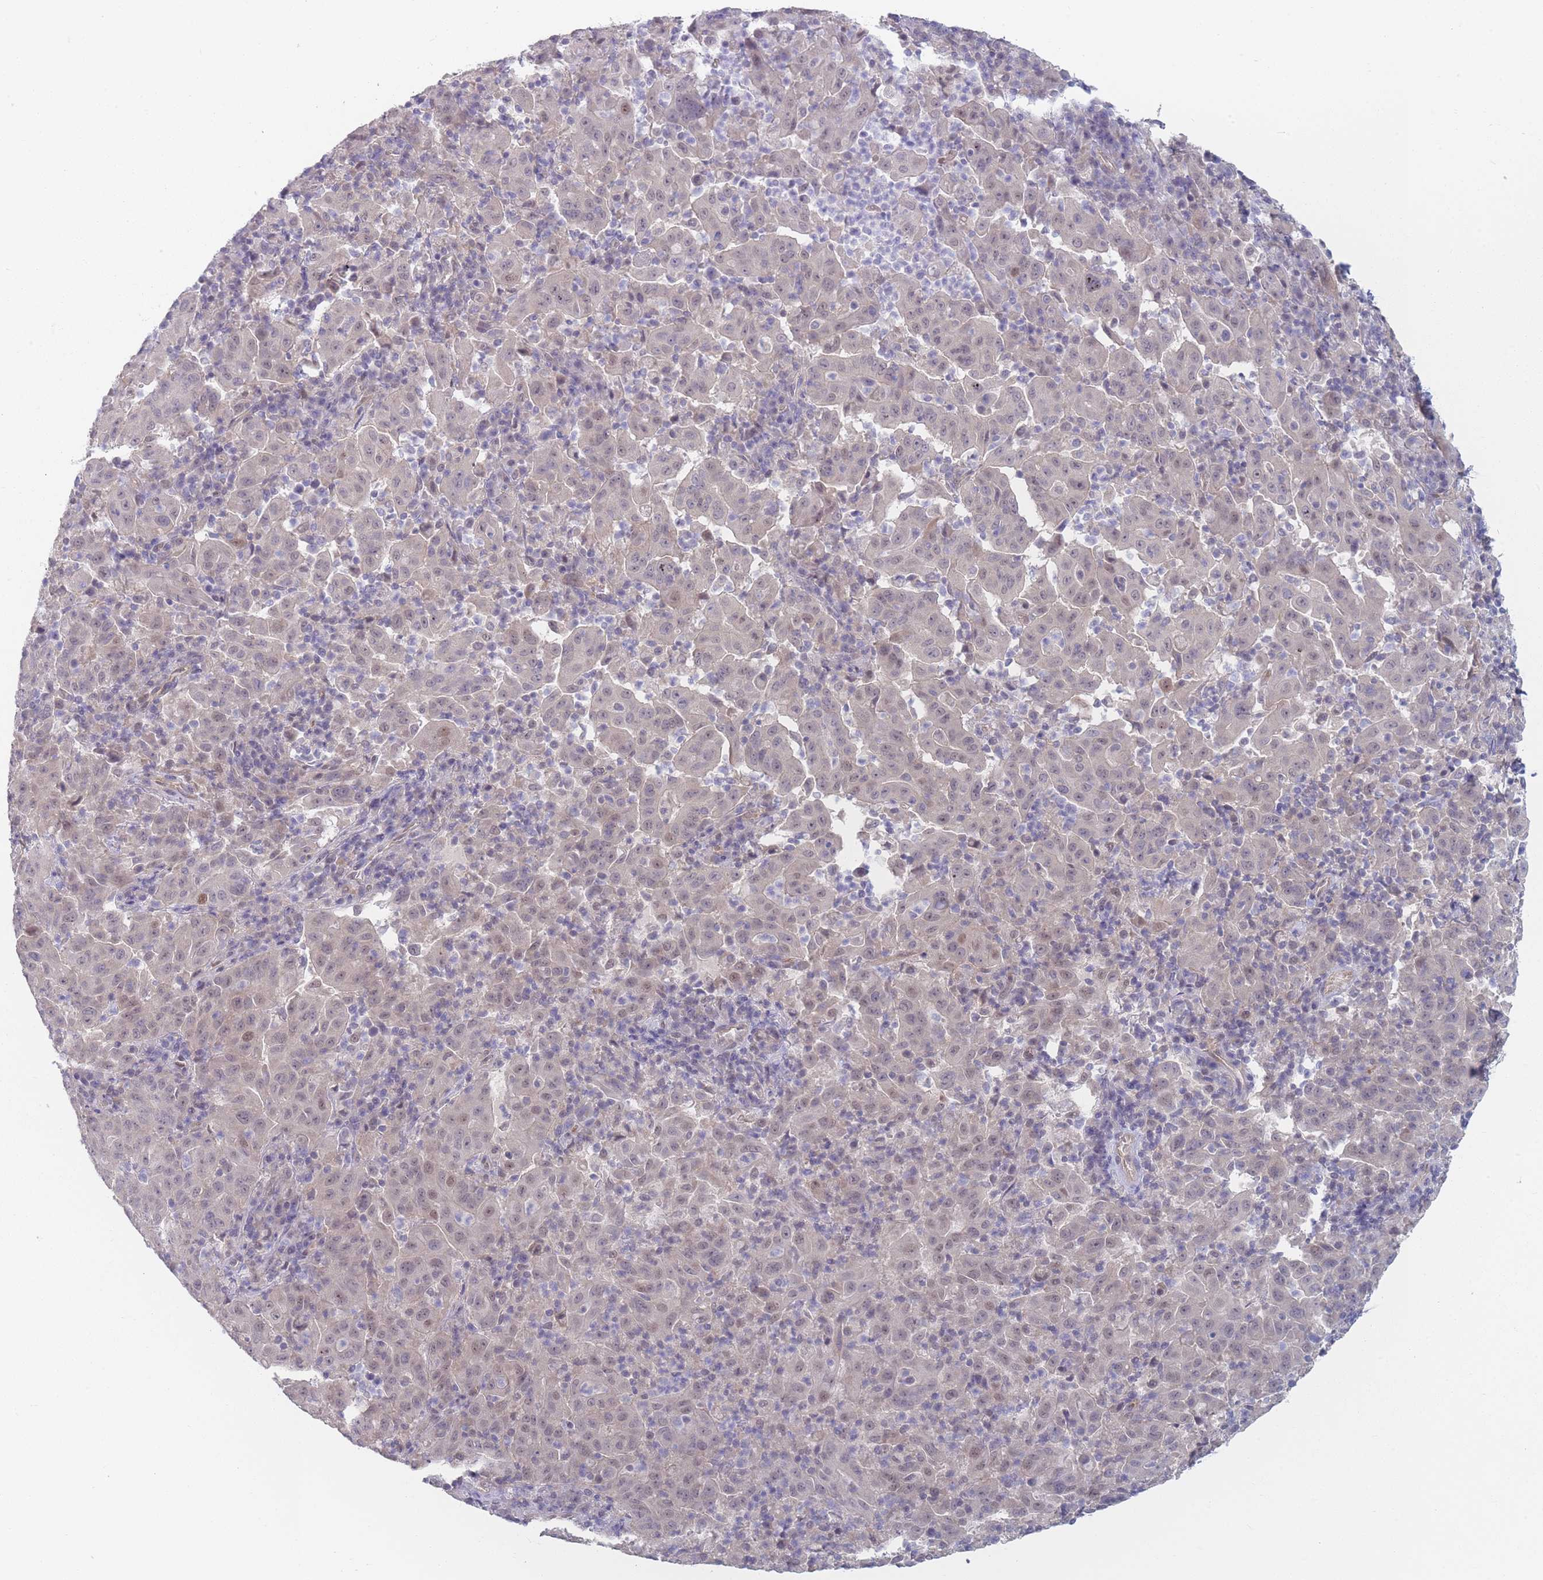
{"staining": {"intensity": "weak", "quantity": "25%-75%", "location": "nuclear"}, "tissue": "pancreatic cancer", "cell_type": "Tumor cells", "image_type": "cancer", "snomed": [{"axis": "morphology", "description": "Adenocarcinoma, NOS"}, {"axis": "topography", "description": "Pancreas"}], "caption": "Immunohistochemical staining of human adenocarcinoma (pancreatic) displays low levels of weak nuclear protein staining in about 25%-75% of tumor cells.", "gene": "ANKRD10", "patient": {"sex": "male", "age": 63}}